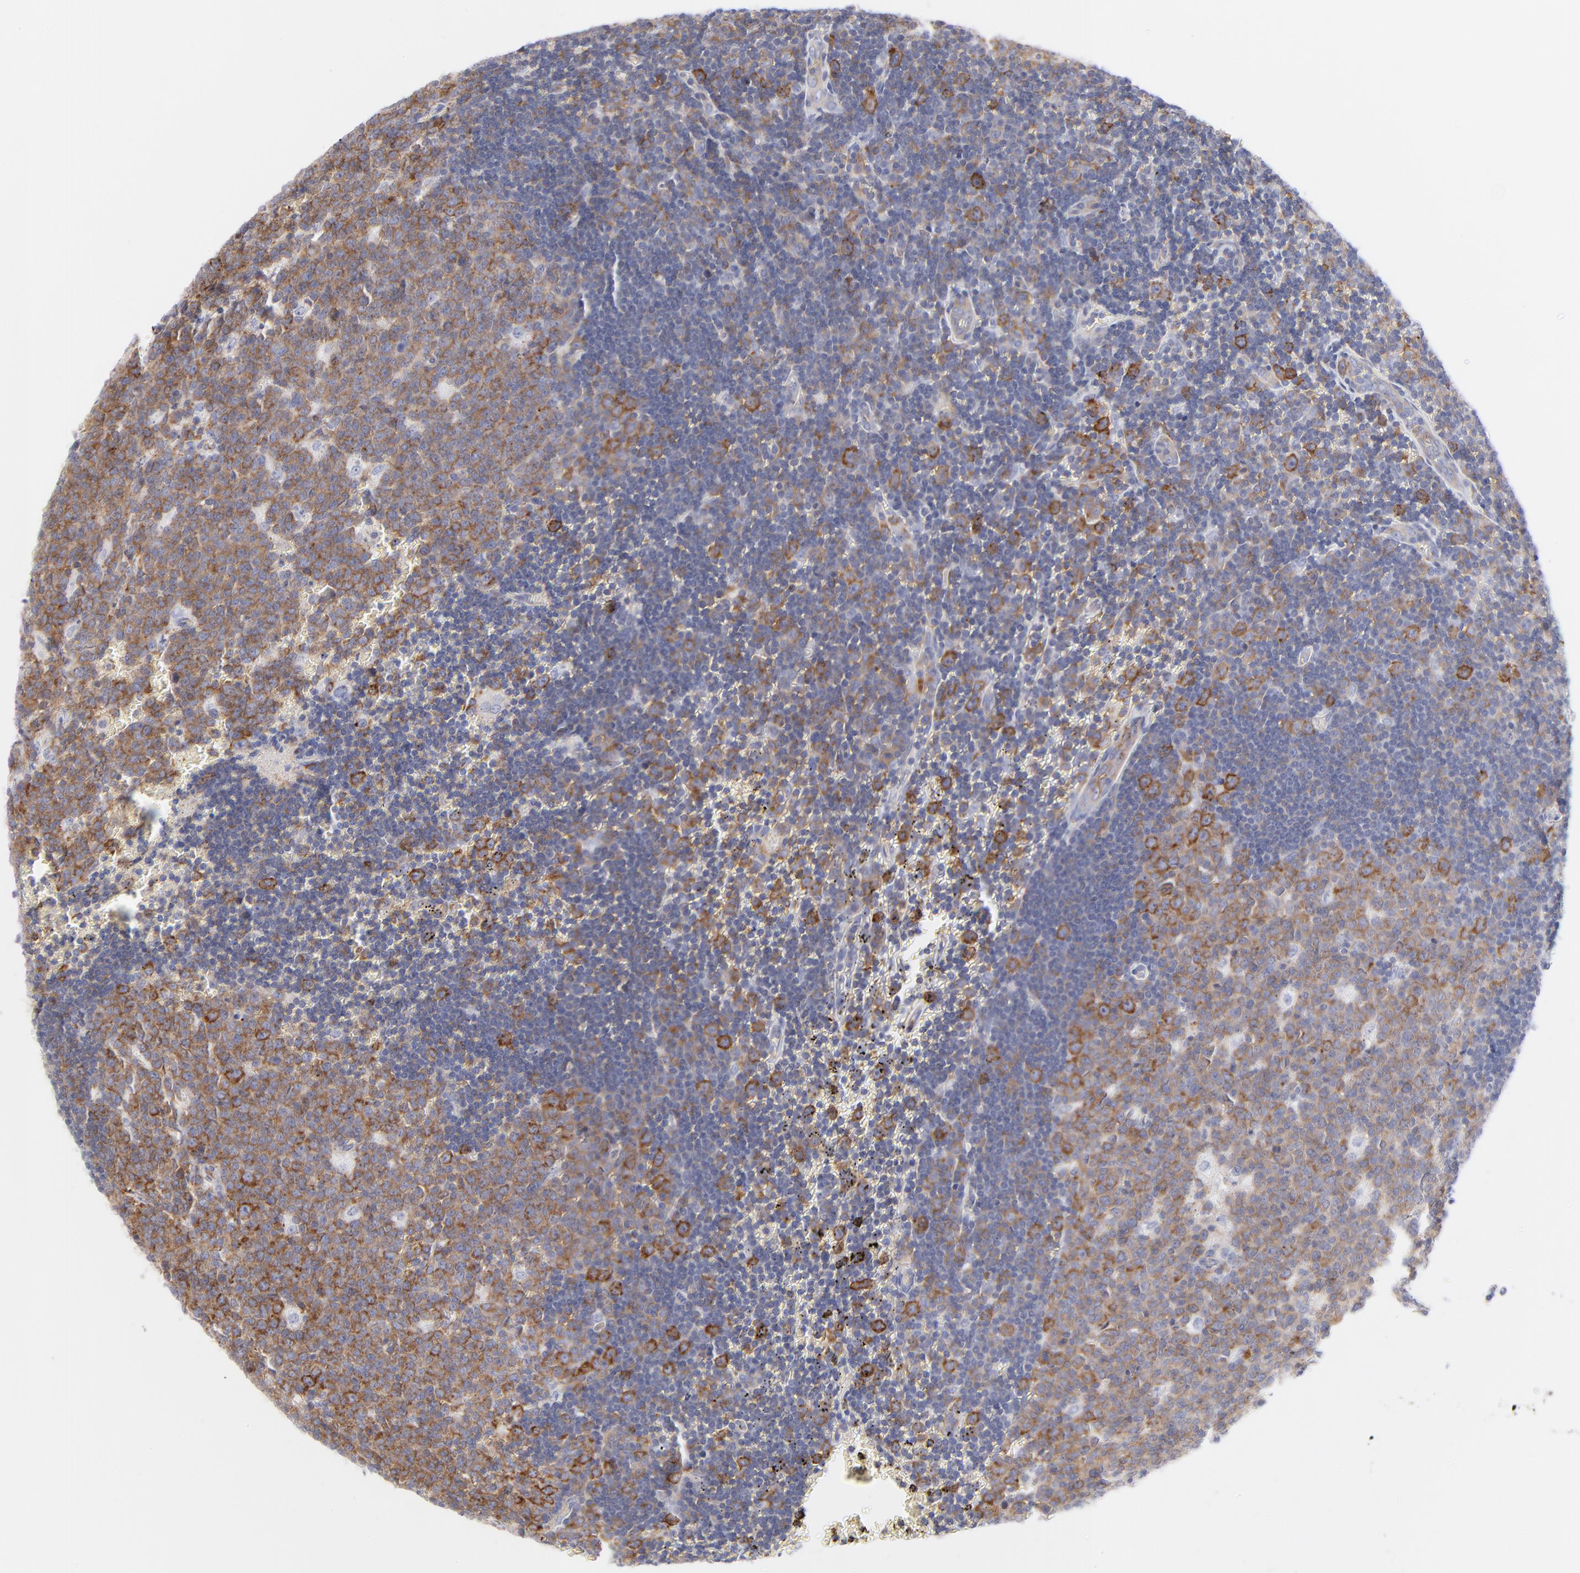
{"staining": {"intensity": "strong", "quantity": ">75%", "location": "cytoplasmic/membranous"}, "tissue": "lymph node", "cell_type": "Germinal center cells", "image_type": "normal", "snomed": [{"axis": "morphology", "description": "Normal tissue, NOS"}, {"axis": "topography", "description": "Lymph node"}, {"axis": "topography", "description": "Salivary gland"}], "caption": "Germinal center cells exhibit strong cytoplasmic/membranous expression in approximately >75% of cells in normal lymph node.", "gene": "ACTA2", "patient": {"sex": "male", "age": 8}}